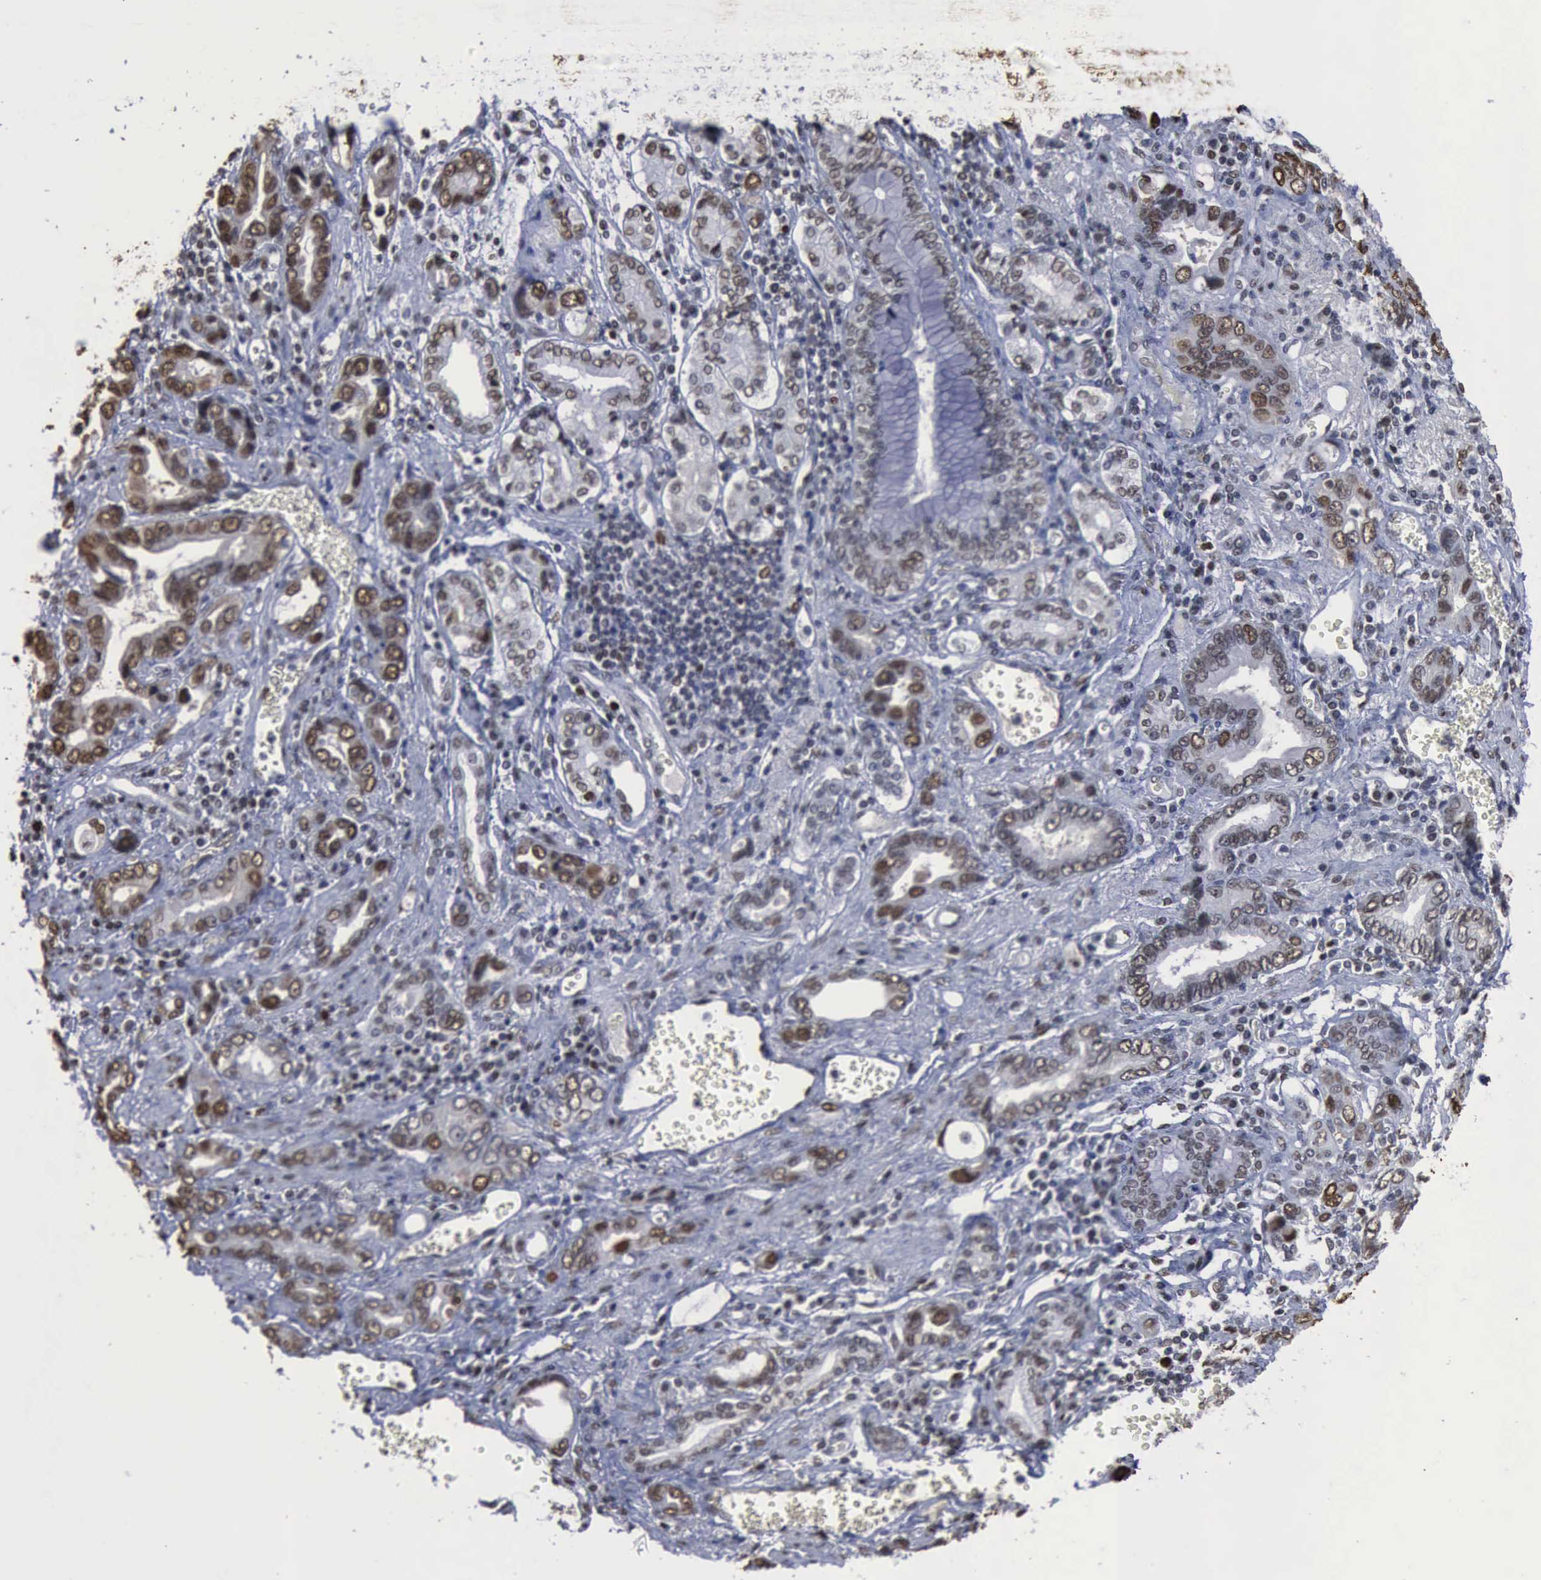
{"staining": {"intensity": "moderate", "quantity": "25%-75%", "location": "nuclear"}, "tissue": "stomach cancer", "cell_type": "Tumor cells", "image_type": "cancer", "snomed": [{"axis": "morphology", "description": "Adenocarcinoma, NOS"}, {"axis": "topography", "description": "Stomach"}], "caption": "Stomach cancer stained with IHC shows moderate nuclear staining in about 25%-75% of tumor cells.", "gene": "PCNA", "patient": {"sex": "male", "age": 78}}